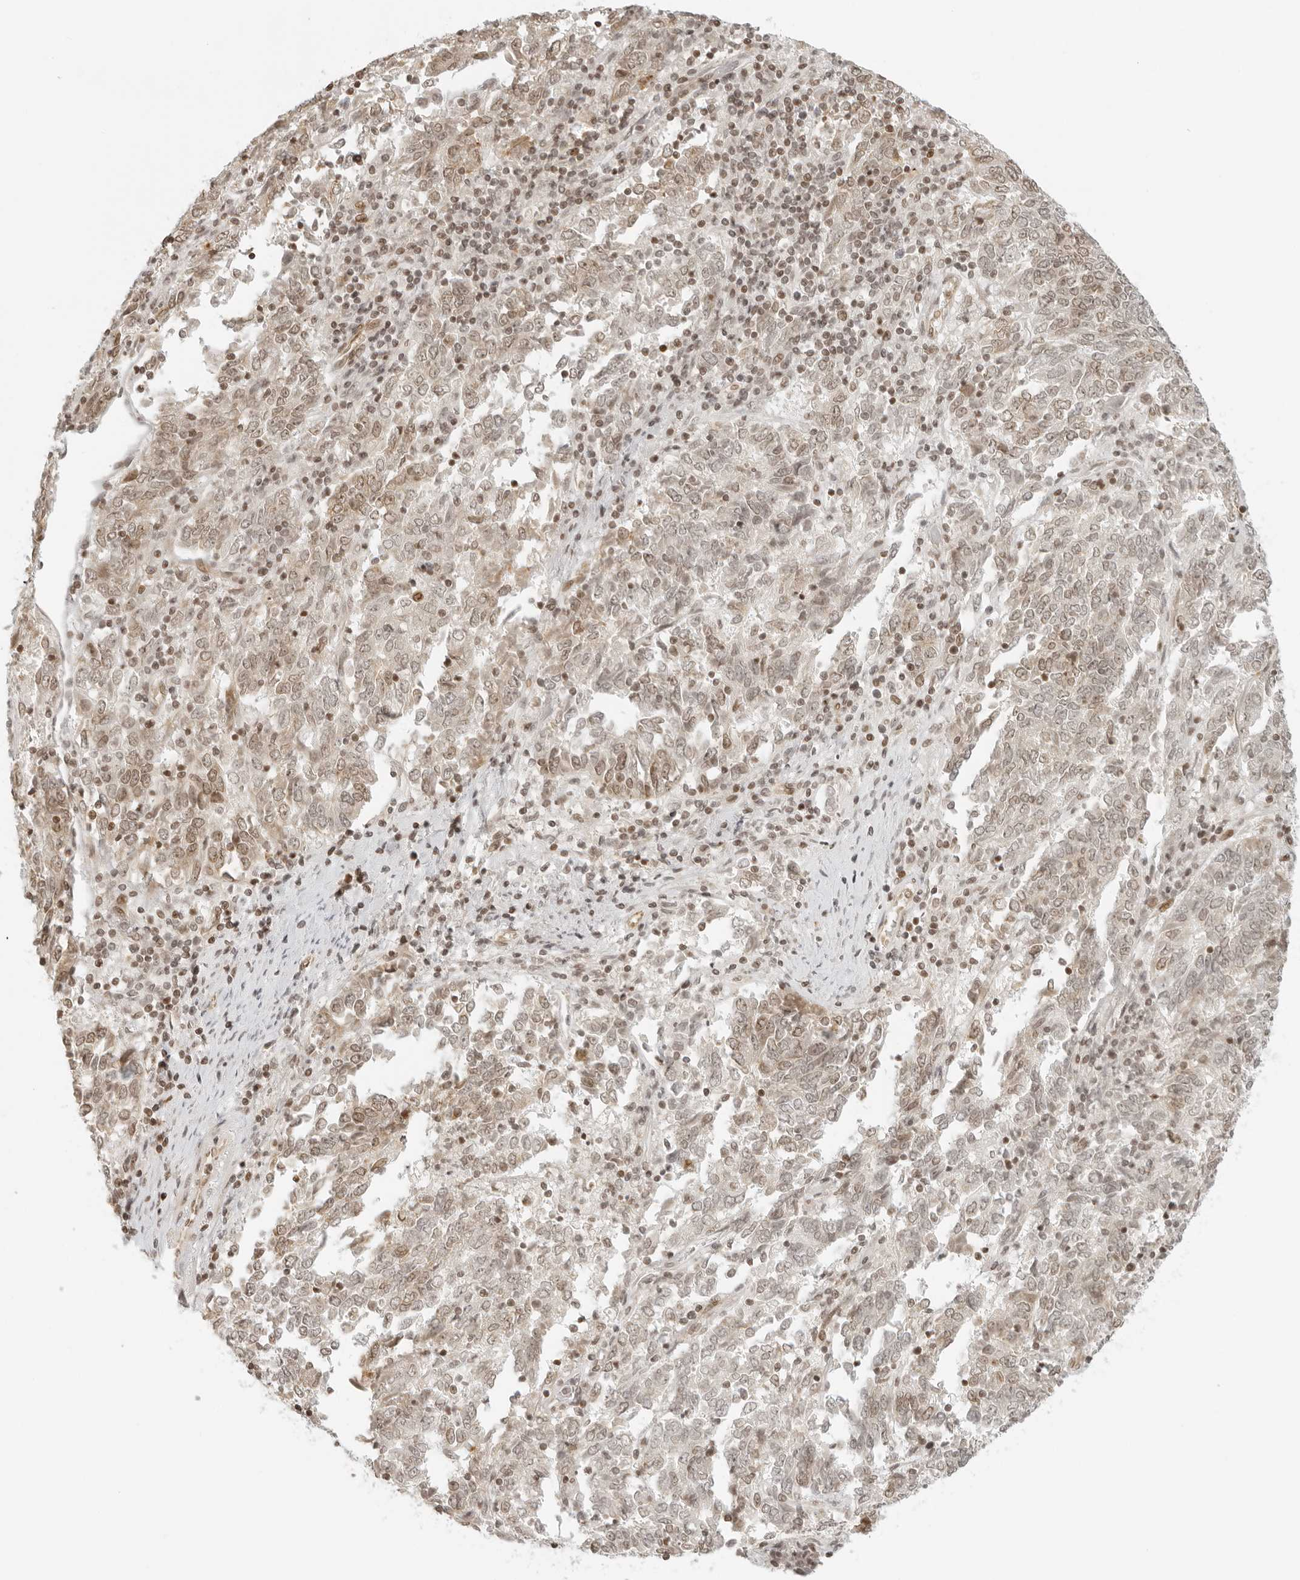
{"staining": {"intensity": "moderate", "quantity": "25%-75%", "location": "nuclear"}, "tissue": "endometrial cancer", "cell_type": "Tumor cells", "image_type": "cancer", "snomed": [{"axis": "morphology", "description": "Adenocarcinoma, NOS"}, {"axis": "topography", "description": "Endometrium"}], "caption": "The histopathology image exhibits staining of endometrial cancer (adenocarcinoma), revealing moderate nuclear protein positivity (brown color) within tumor cells.", "gene": "ZNF407", "patient": {"sex": "female", "age": 80}}